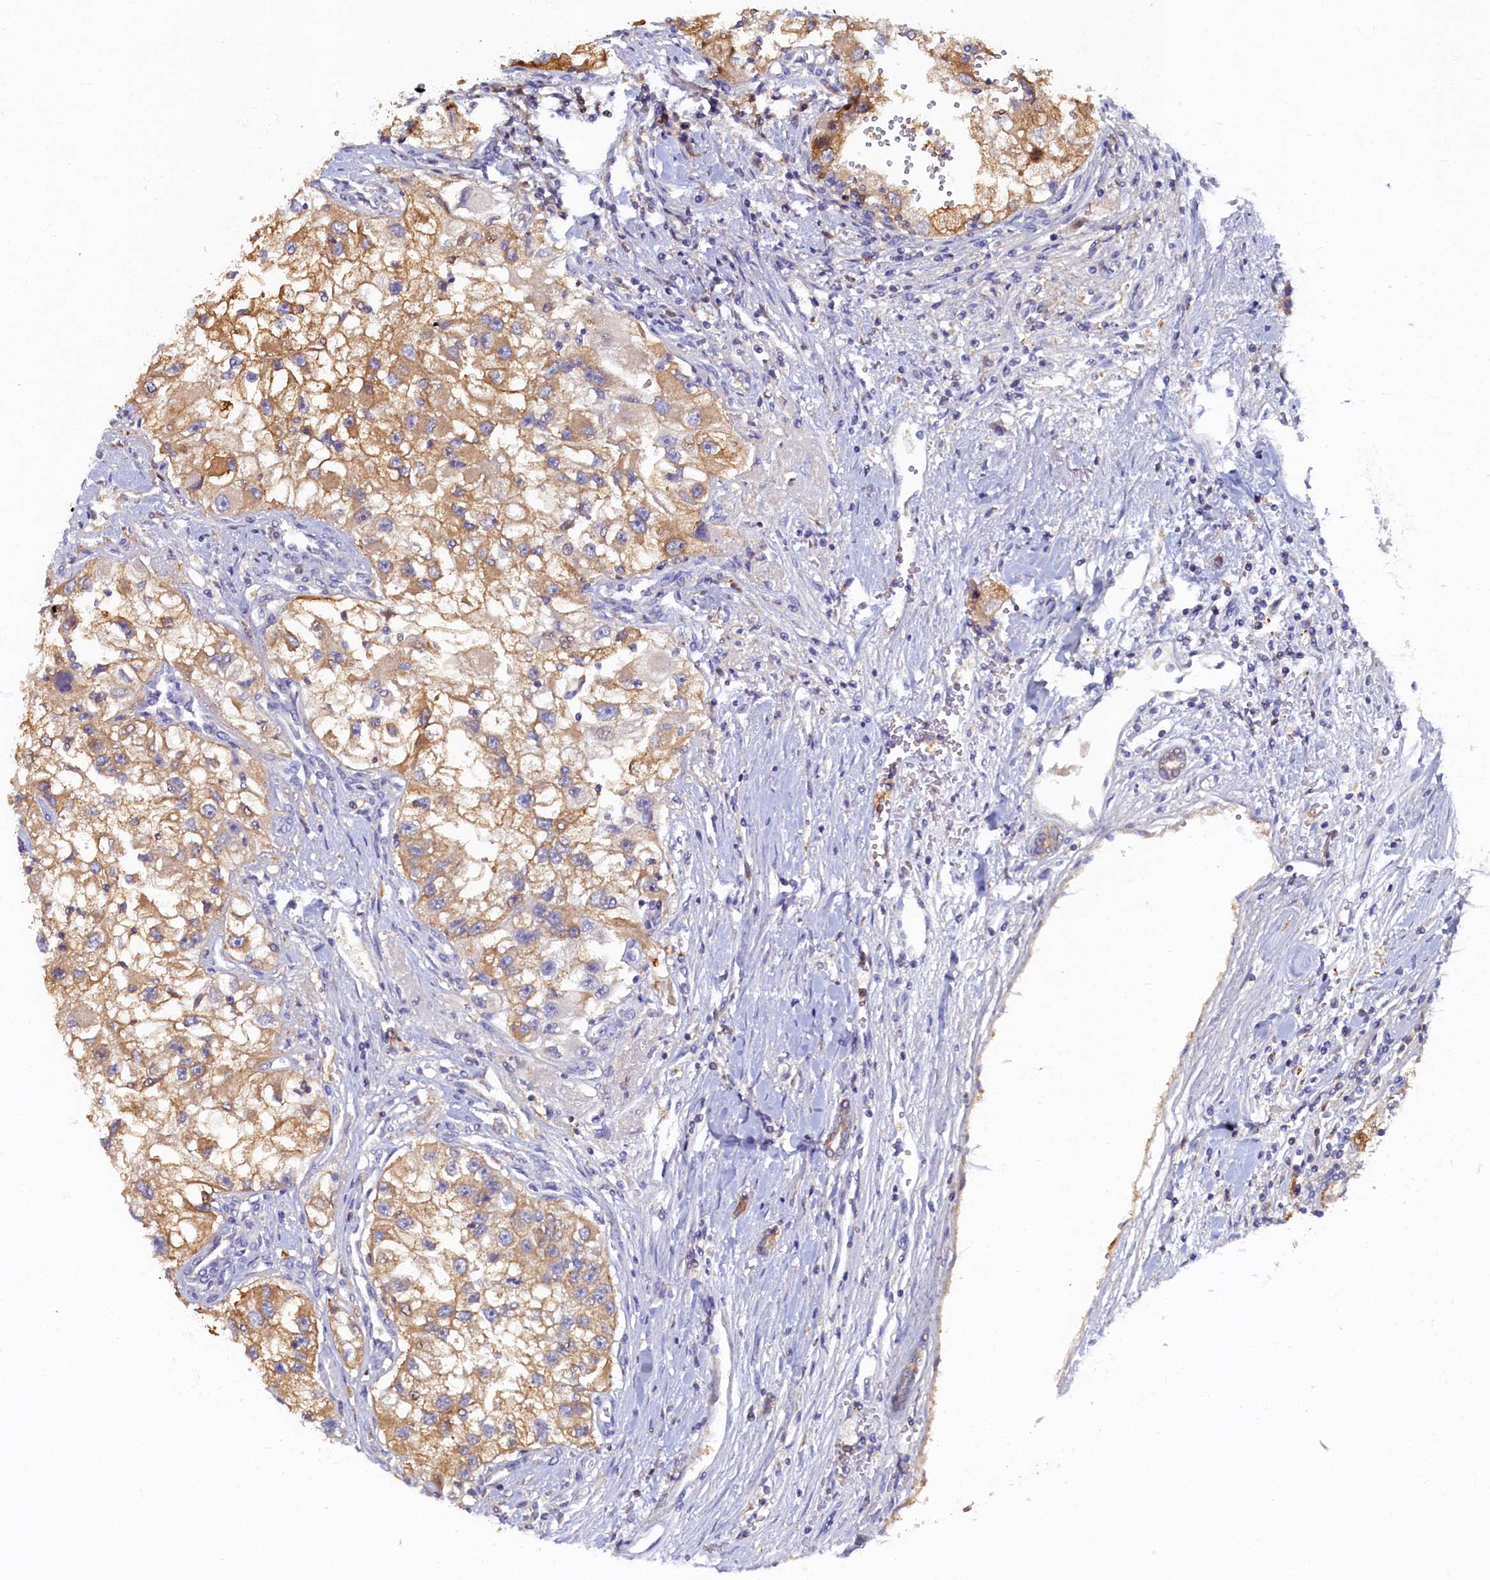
{"staining": {"intensity": "moderate", "quantity": ">75%", "location": "cytoplasmic/membranous"}, "tissue": "renal cancer", "cell_type": "Tumor cells", "image_type": "cancer", "snomed": [{"axis": "morphology", "description": "Adenocarcinoma, NOS"}, {"axis": "topography", "description": "Kidney"}], "caption": "This photomicrograph demonstrates immunohistochemistry (IHC) staining of renal cancer, with medium moderate cytoplasmic/membranous expression in about >75% of tumor cells.", "gene": "TIMM8B", "patient": {"sex": "male", "age": 63}}